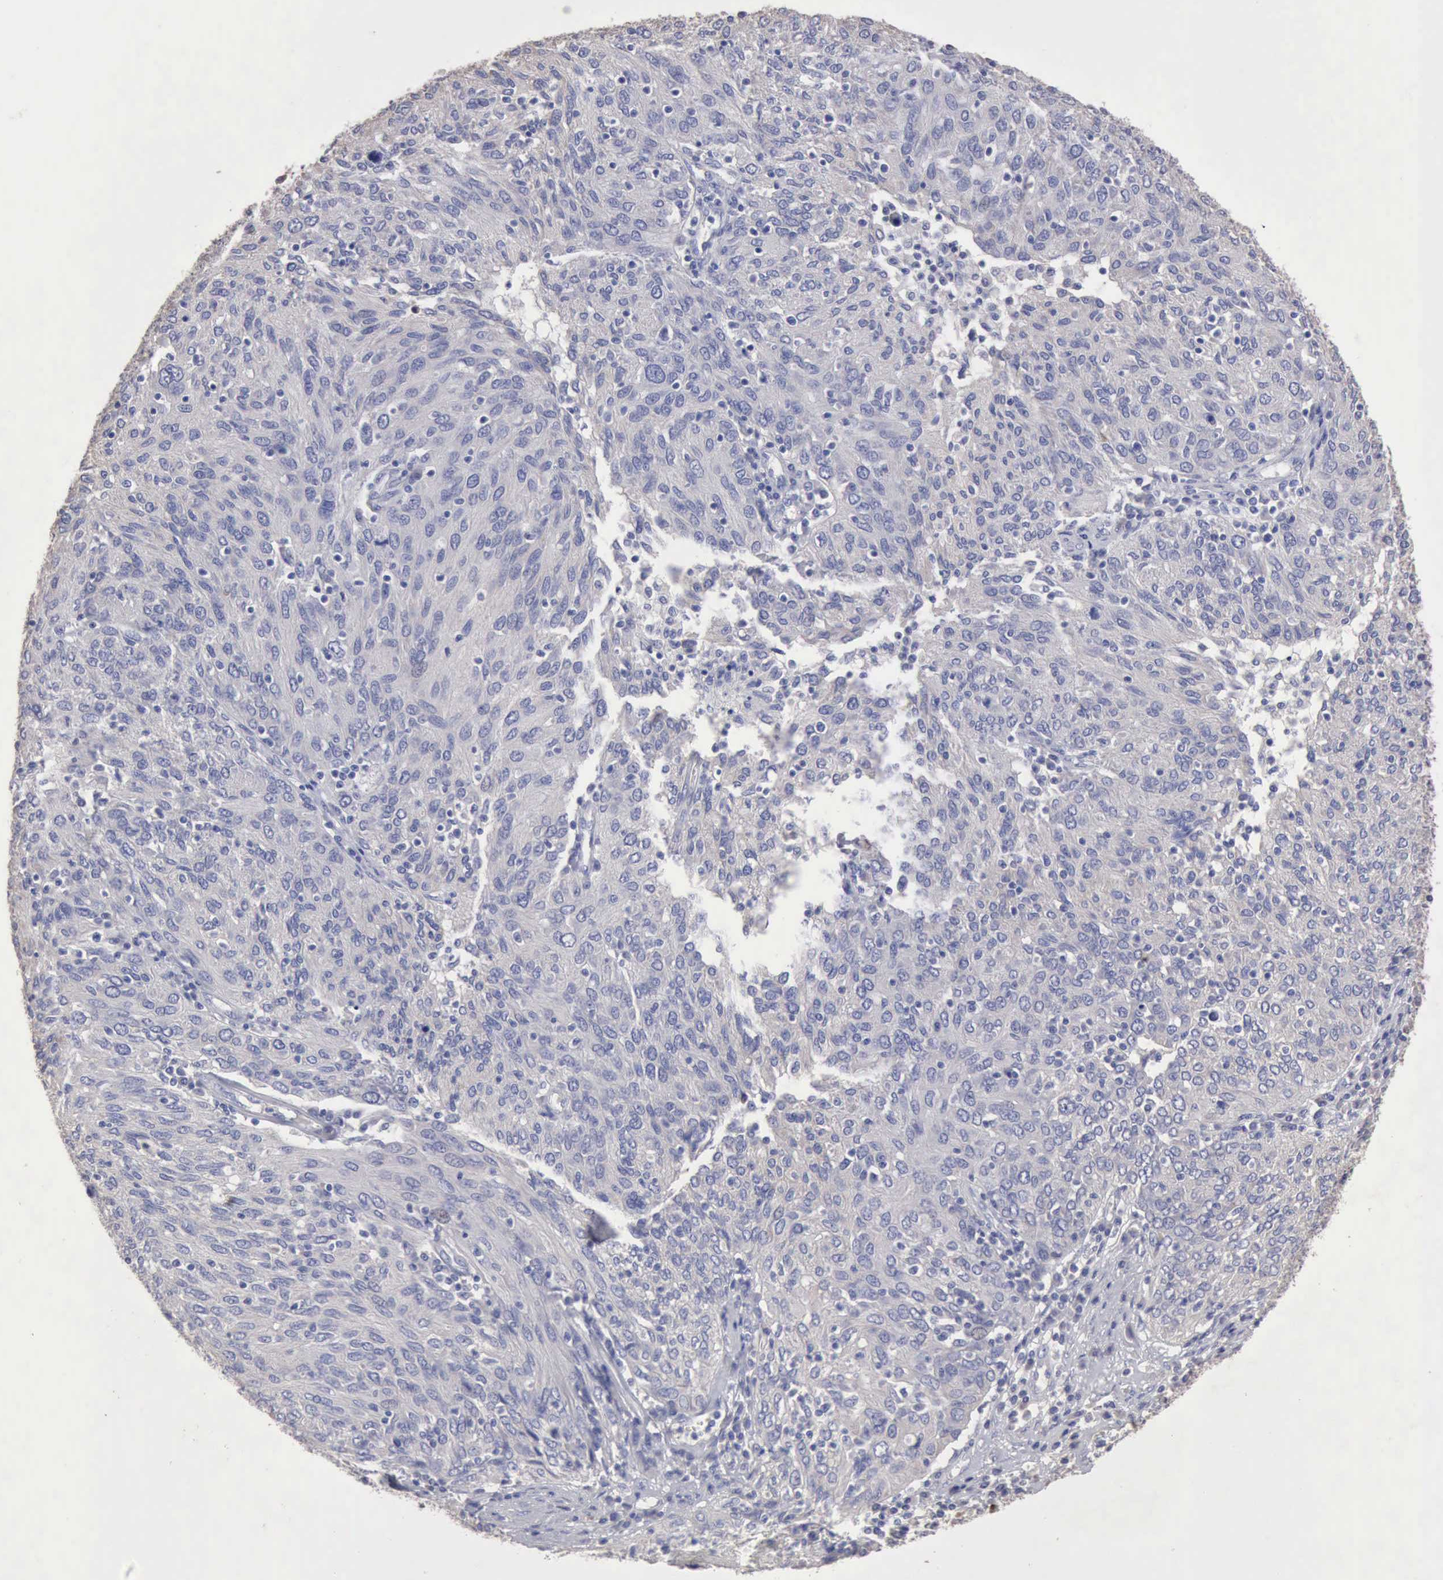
{"staining": {"intensity": "negative", "quantity": "none", "location": "none"}, "tissue": "ovarian cancer", "cell_type": "Tumor cells", "image_type": "cancer", "snomed": [{"axis": "morphology", "description": "Carcinoma, endometroid"}, {"axis": "topography", "description": "Ovary"}], "caption": "An IHC micrograph of ovarian endometroid carcinoma is shown. There is no staining in tumor cells of ovarian endometroid carcinoma. (Brightfield microscopy of DAB (3,3'-diaminobenzidine) immunohistochemistry (IHC) at high magnification).", "gene": "KRT6B", "patient": {"sex": "female", "age": 50}}